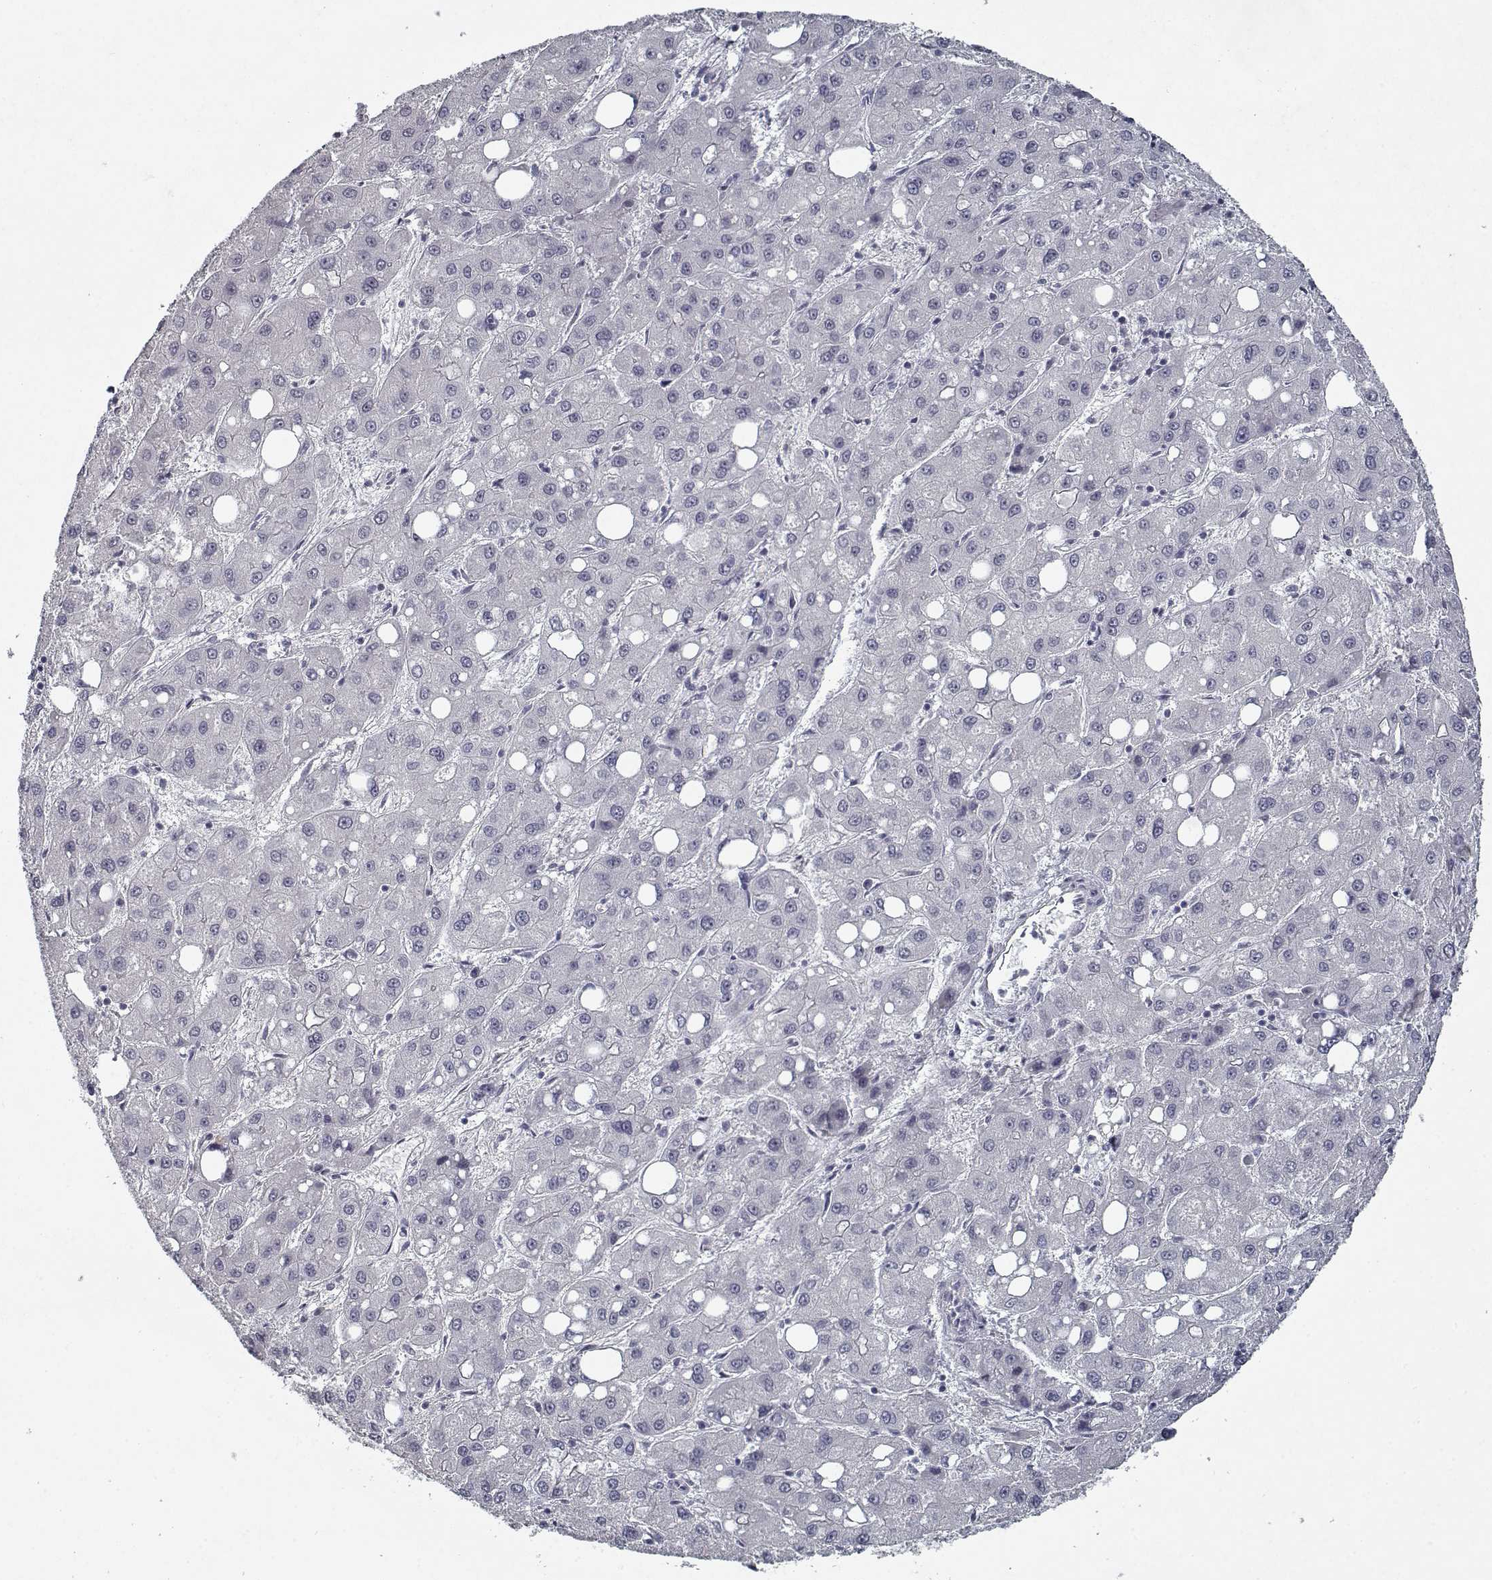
{"staining": {"intensity": "negative", "quantity": "none", "location": "none"}, "tissue": "liver cancer", "cell_type": "Tumor cells", "image_type": "cancer", "snomed": [{"axis": "morphology", "description": "Carcinoma, Hepatocellular, NOS"}, {"axis": "topography", "description": "Liver"}], "caption": "Tumor cells show no significant positivity in liver cancer (hepatocellular carcinoma).", "gene": "GAD2", "patient": {"sex": "male", "age": 73}}